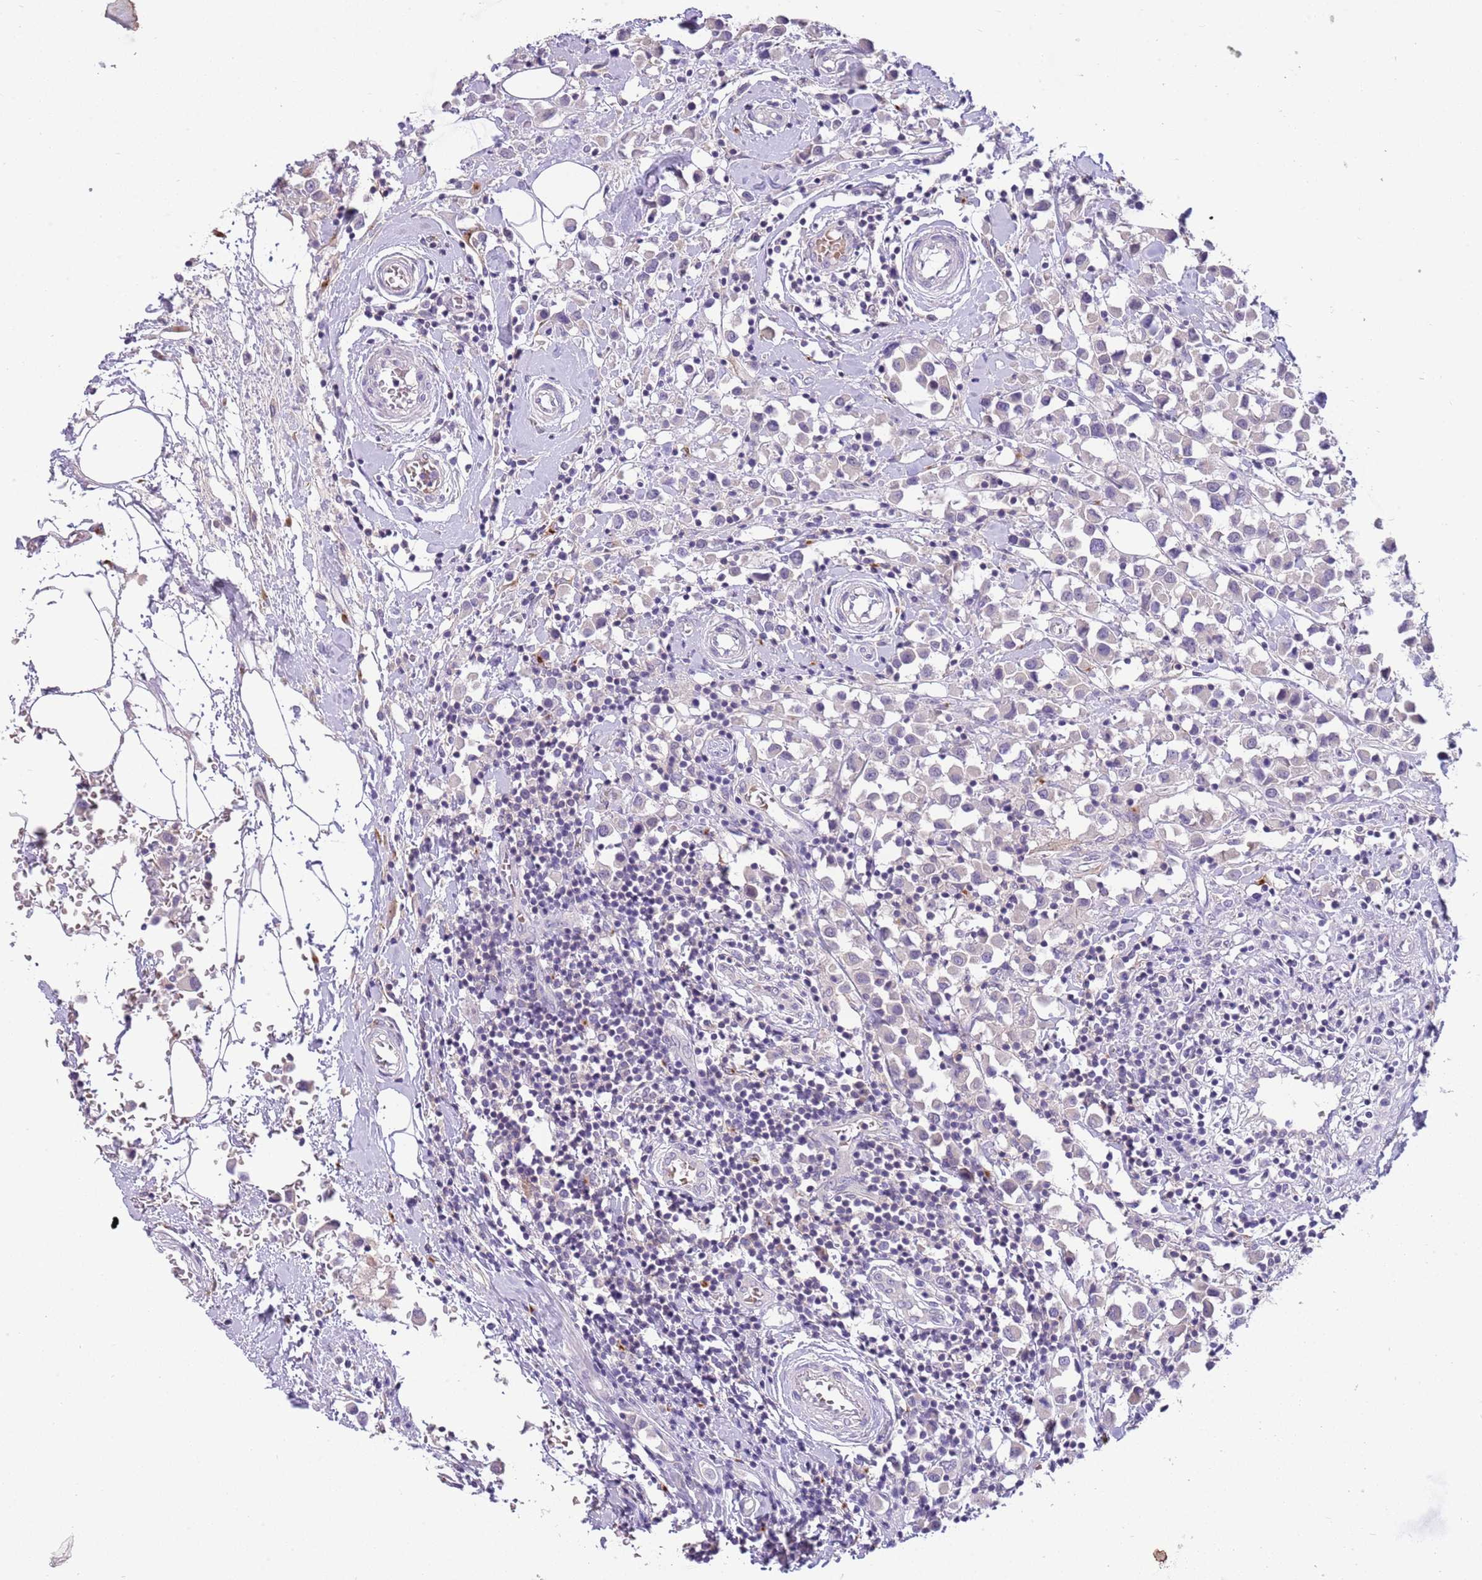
{"staining": {"intensity": "negative", "quantity": "none", "location": "none"}, "tissue": "breast cancer", "cell_type": "Tumor cells", "image_type": "cancer", "snomed": [{"axis": "morphology", "description": "Duct carcinoma"}, {"axis": "topography", "description": "Breast"}], "caption": "This is a image of IHC staining of breast cancer, which shows no staining in tumor cells.", "gene": "CFAP73", "patient": {"sex": "female", "age": 61}}